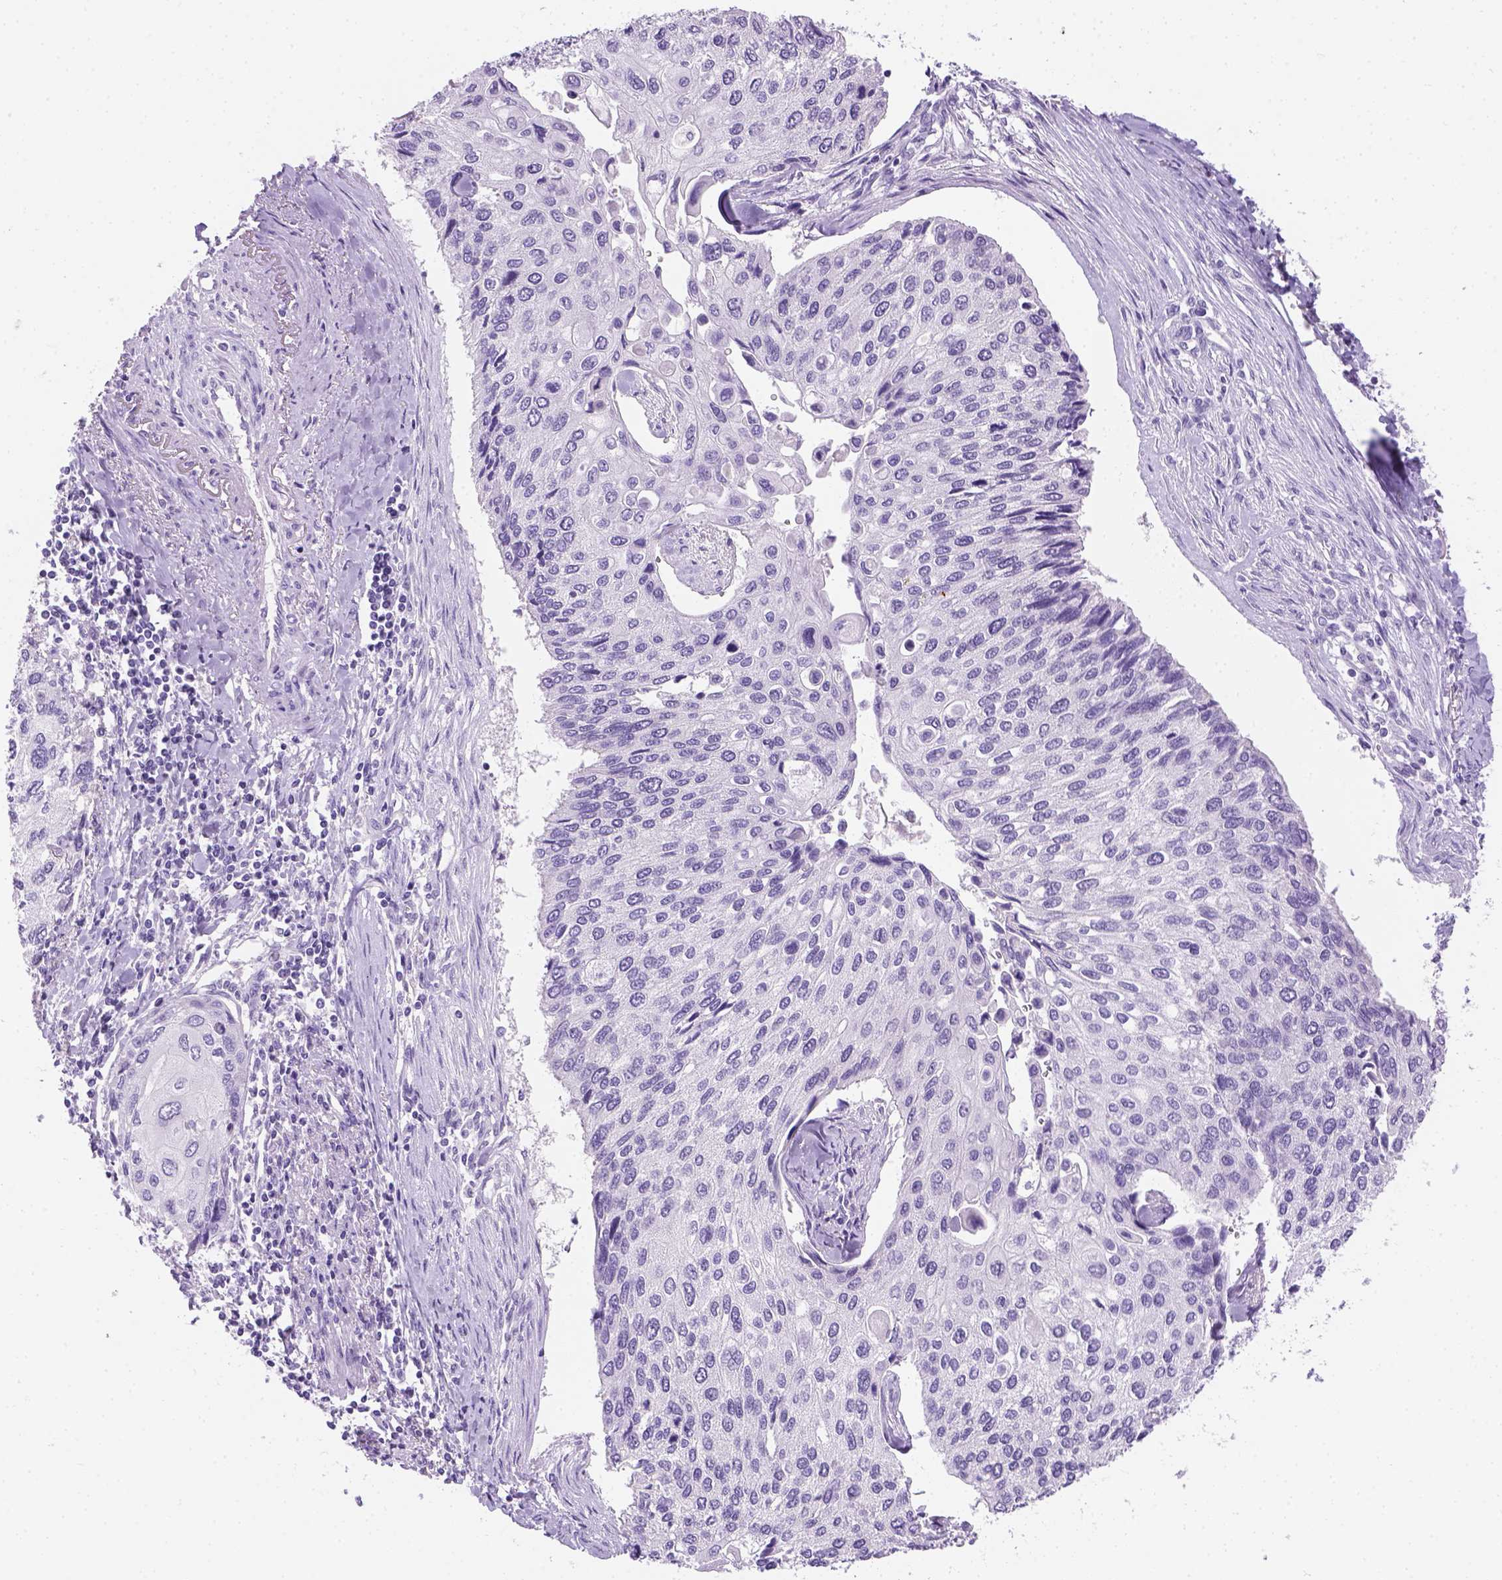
{"staining": {"intensity": "negative", "quantity": "none", "location": "none"}, "tissue": "lung cancer", "cell_type": "Tumor cells", "image_type": "cancer", "snomed": [{"axis": "morphology", "description": "Squamous cell carcinoma, NOS"}, {"axis": "morphology", "description": "Squamous cell carcinoma, metastatic, NOS"}, {"axis": "topography", "description": "Lung"}], "caption": "This is an immunohistochemistry (IHC) micrograph of squamous cell carcinoma (lung). There is no positivity in tumor cells.", "gene": "TMEM38A", "patient": {"sex": "male", "age": 63}}